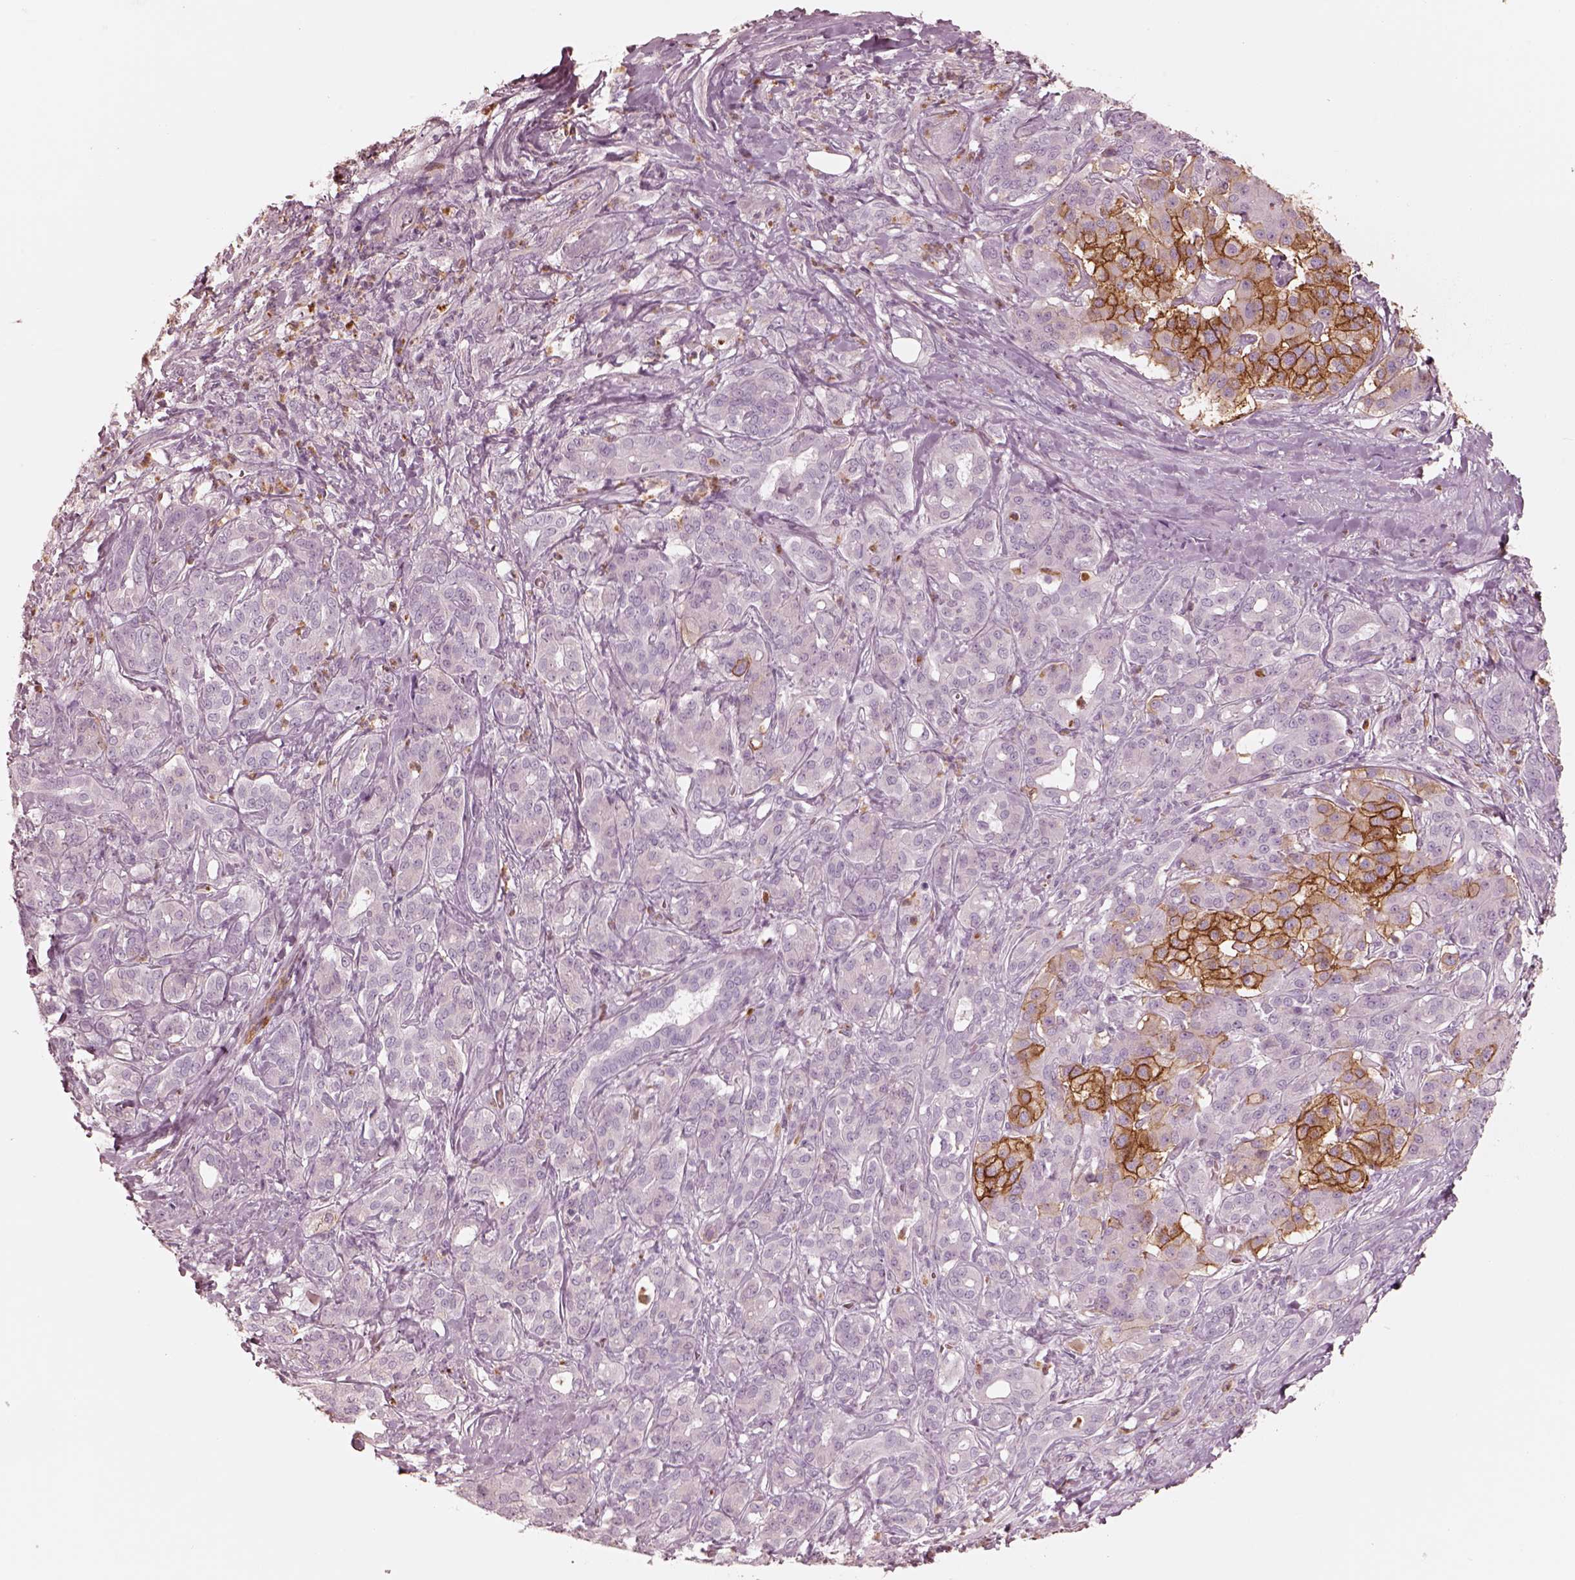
{"staining": {"intensity": "strong", "quantity": "<25%", "location": "cytoplasmic/membranous"}, "tissue": "pancreatic cancer", "cell_type": "Tumor cells", "image_type": "cancer", "snomed": [{"axis": "morphology", "description": "Normal tissue, NOS"}, {"axis": "morphology", "description": "Inflammation, NOS"}, {"axis": "morphology", "description": "Adenocarcinoma, NOS"}, {"axis": "topography", "description": "Pancreas"}], "caption": "Immunohistochemistry histopathology image of neoplastic tissue: human pancreatic cancer (adenocarcinoma) stained using immunohistochemistry demonstrates medium levels of strong protein expression localized specifically in the cytoplasmic/membranous of tumor cells, appearing as a cytoplasmic/membranous brown color.", "gene": "GPRIN1", "patient": {"sex": "male", "age": 57}}